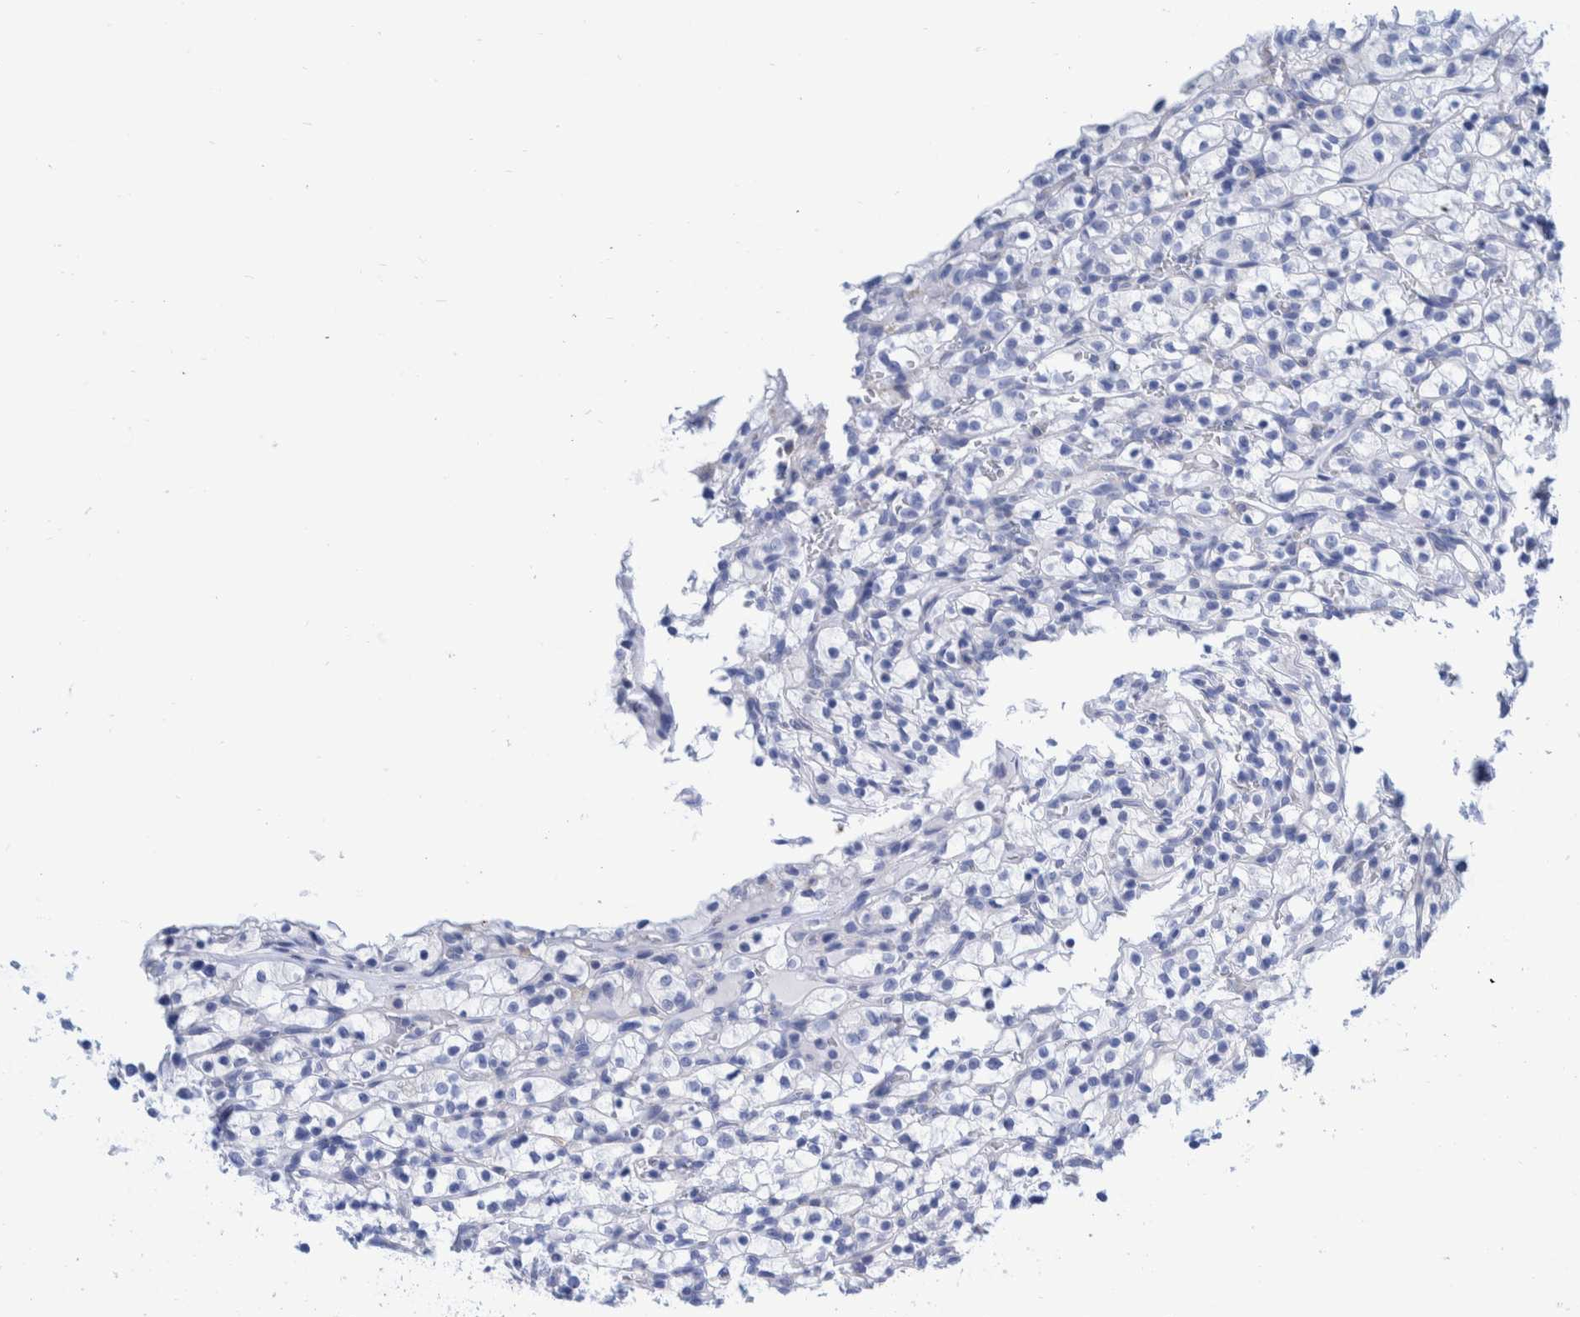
{"staining": {"intensity": "negative", "quantity": "none", "location": "none"}, "tissue": "renal cancer", "cell_type": "Tumor cells", "image_type": "cancer", "snomed": [{"axis": "morphology", "description": "Adenocarcinoma, NOS"}, {"axis": "topography", "description": "Kidney"}], "caption": "Histopathology image shows no significant protein positivity in tumor cells of adenocarcinoma (renal). The staining was performed using DAB (3,3'-diaminobenzidine) to visualize the protein expression in brown, while the nuclei were stained in blue with hematoxylin (Magnification: 20x).", "gene": "KRT14", "patient": {"sex": "female", "age": 57}}